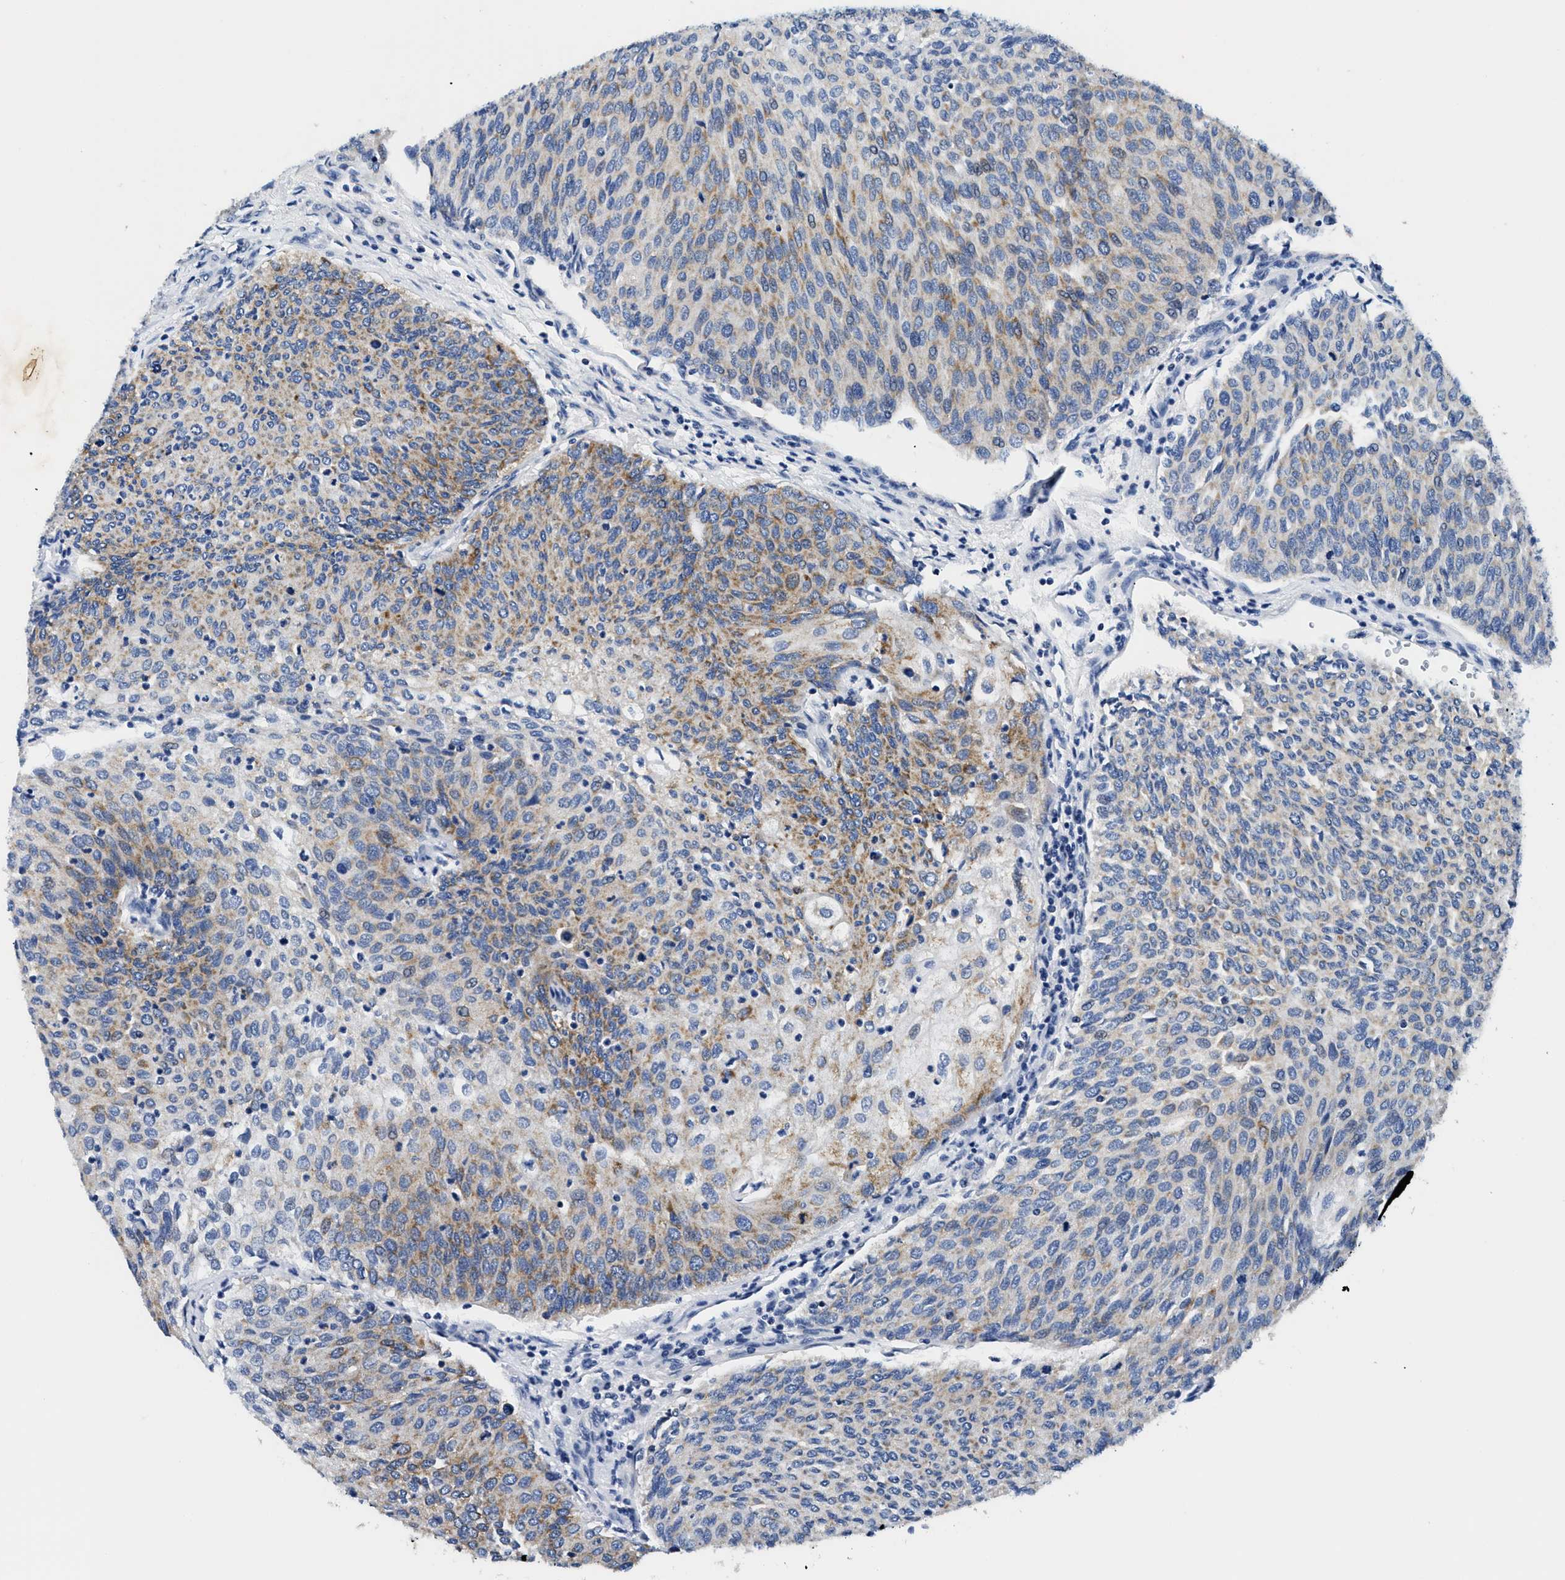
{"staining": {"intensity": "weak", "quantity": "25%-75%", "location": "cytoplasmic/membranous"}, "tissue": "urothelial cancer", "cell_type": "Tumor cells", "image_type": "cancer", "snomed": [{"axis": "morphology", "description": "Urothelial carcinoma, Low grade"}, {"axis": "topography", "description": "Urinary bladder"}], "caption": "The image reveals a brown stain indicating the presence of a protein in the cytoplasmic/membranous of tumor cells in urothelial carcinoma (low-grade). The protein is stained brown, and the nuclei are stained in blue (DAB (3,3'-diaminobenzidine) IHC with brightfield microscopy, high magnification).", "gene": "MEA1", "patient": {"sex": "female", "age": 79}}